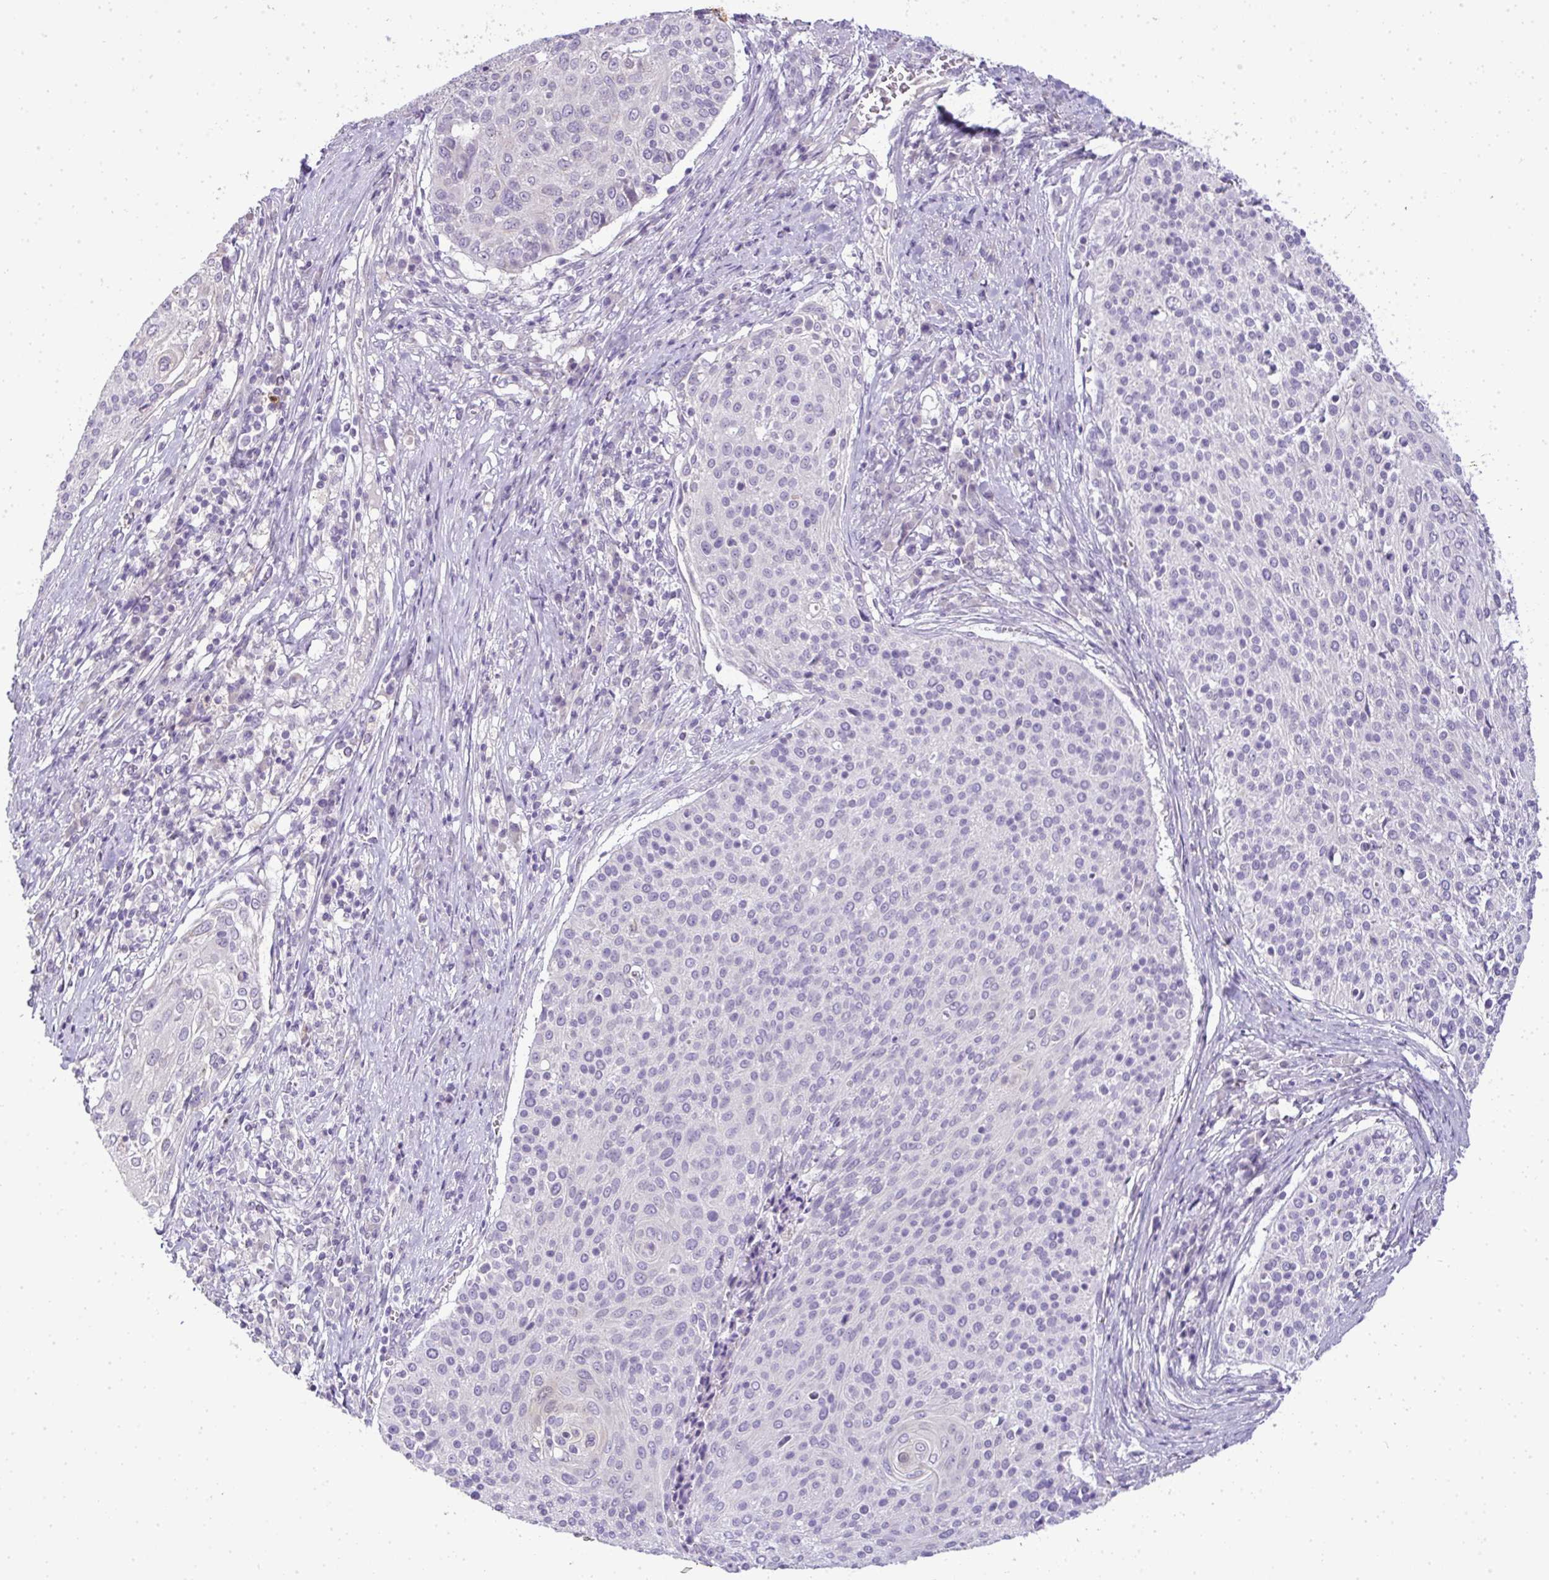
{"staining": {"intensity": "negative", "quantity": "none", "location": "none"}, "tissue": "cervical cancer", "cell_type": "Tumor cells", "image_type": "cancer", "snomed": [{"axis": "morphology", "description": "Squamous cell carcinoma, NOS"}, {"axis": "topography", "description": "Cervix"}], "caption": "Immunohistochemical staining of cervical squamous cell carcinoma demonstrates no significant staining in tumor cells.", "gene": "CMPK1", "patient": {"sex": "female", "age": 31}}